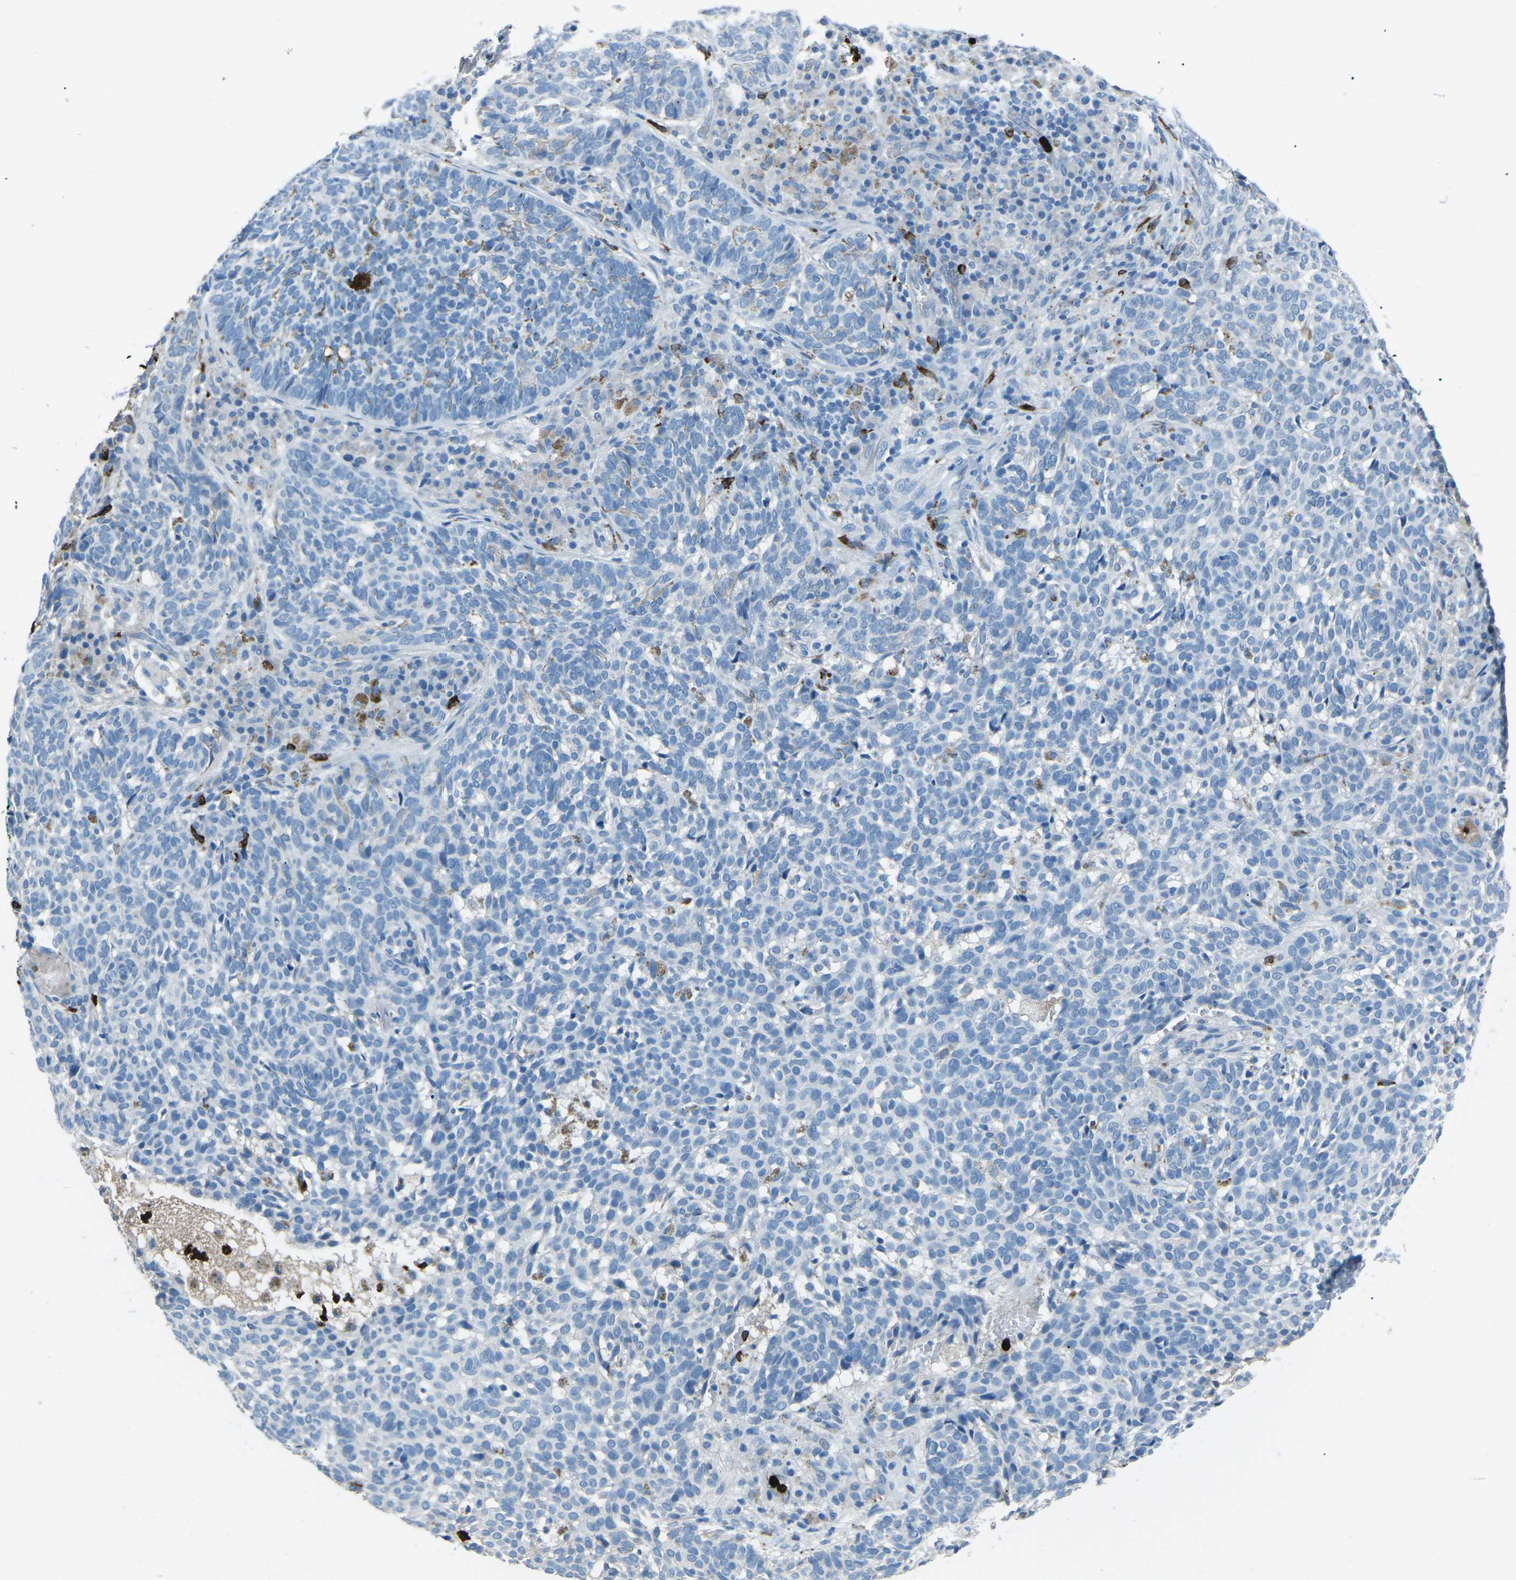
{"staining": {"intensity": "negative", "quantity": "none", "location": "none"}, "tissue": "skin cancer", "cell_type": "Tumor cells", "image_type": "cancer", "snomed": [{"axis": "morphology", "description": "Basal cell carcinoma"}, {"axis": "topography", "description": "Skin"}], "caption": "Photomicrograph shows no significant protein positivity in tumor cells of skin basal cell carcinoma.", "gene": "FCN1", "patient": {"sex": "male", "age": 85}}